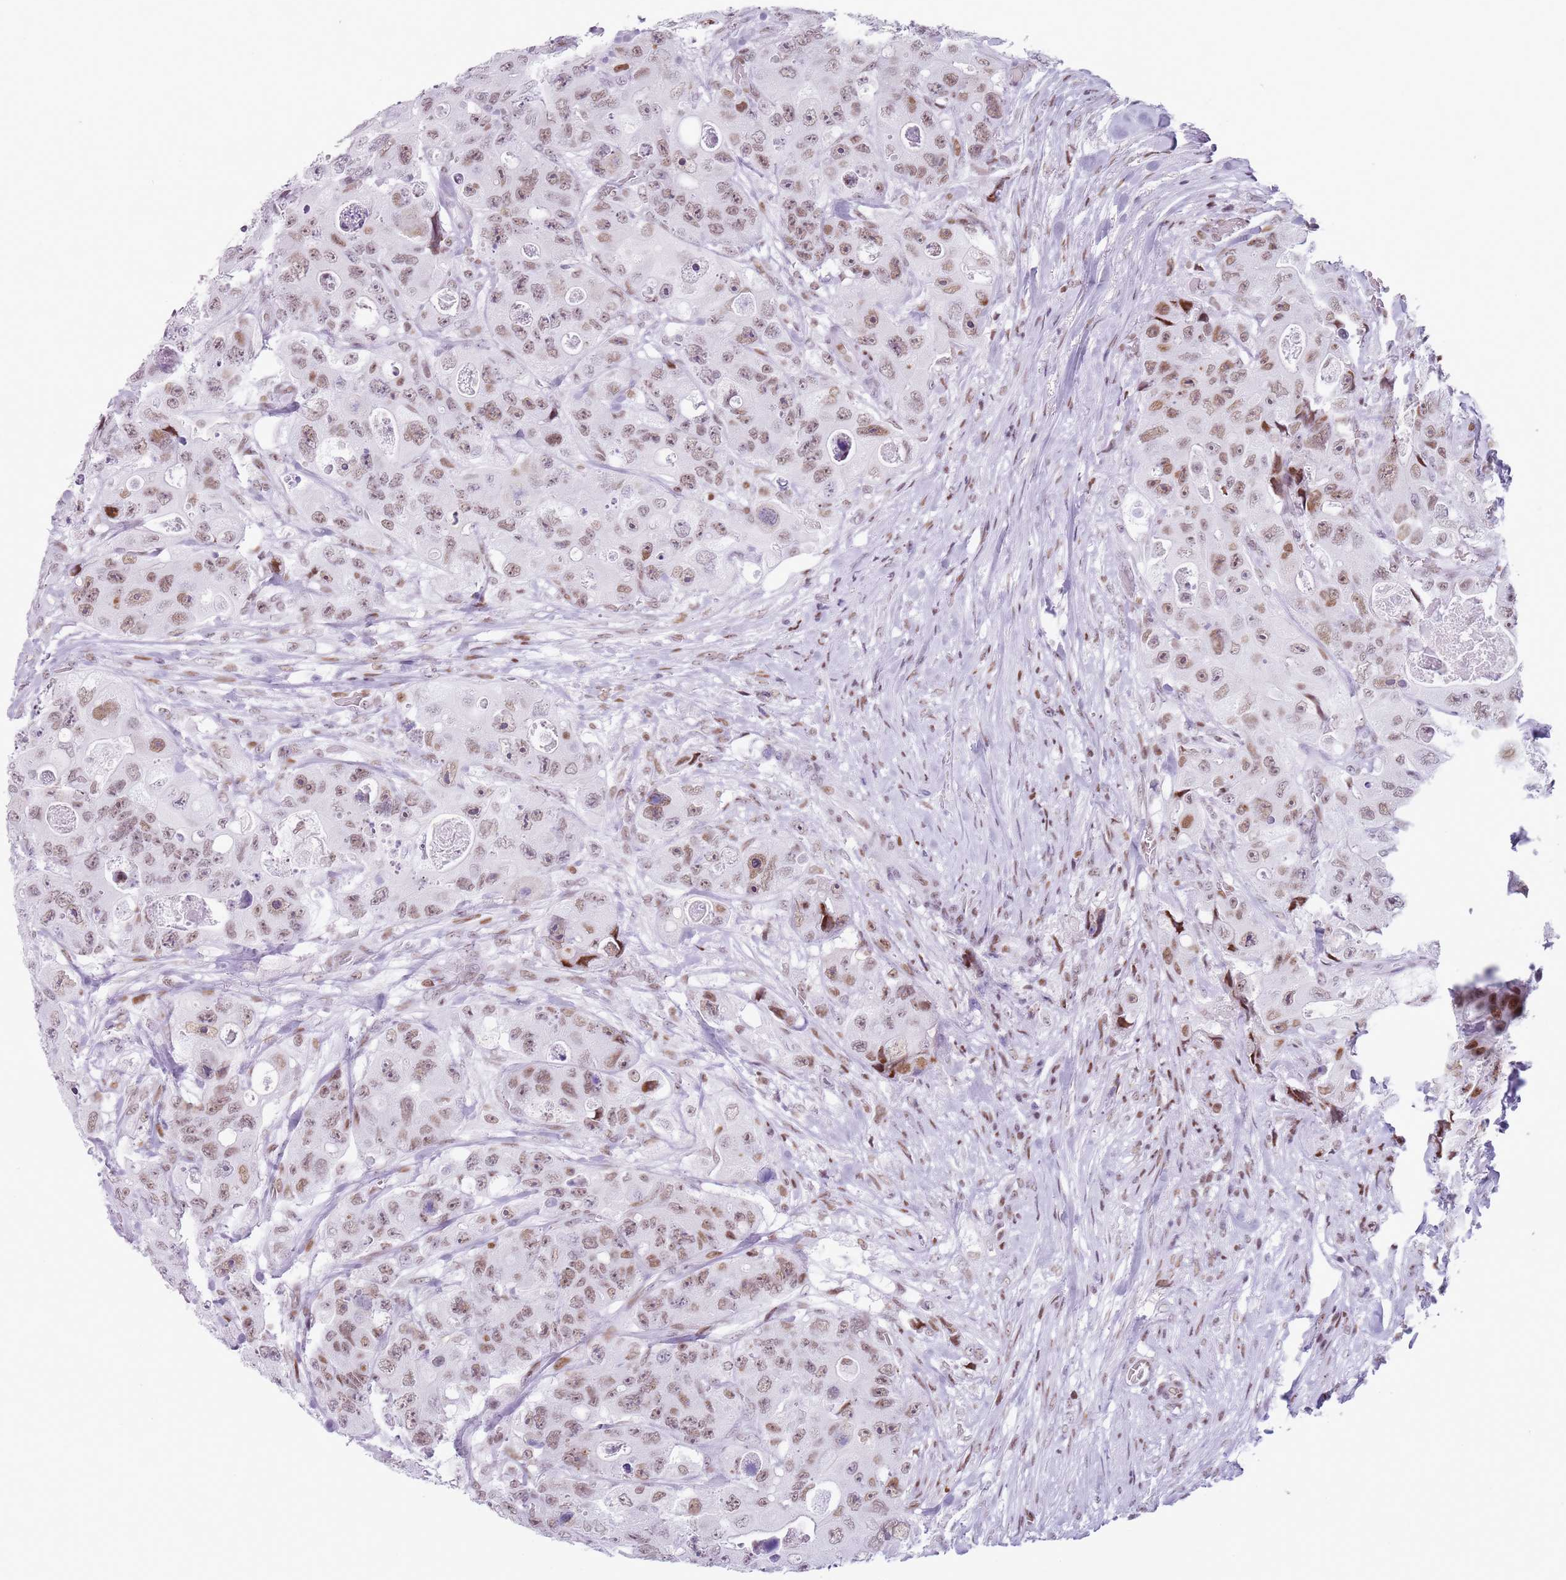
{"staining": {"intensity": "moderate", "quantity": ">75%", "location": "nuclear"}, "tissue": "colorectal cancer", "cell_type": "Tumor cells", "image_type": "cancer", "snomed": [{"axis": "morphology", "description": "Adenocarcinoma, NOS"}, {"axis": "topography", "description": "Colon"}], "caption": "This is an image of immunohistochemistry staining of adenocarcinoma (colorectal), which shows moderate staining in the nuclear of tumor cells.", "gene": "FAM104B", "patient": {"sex": "female", "age": 46}}